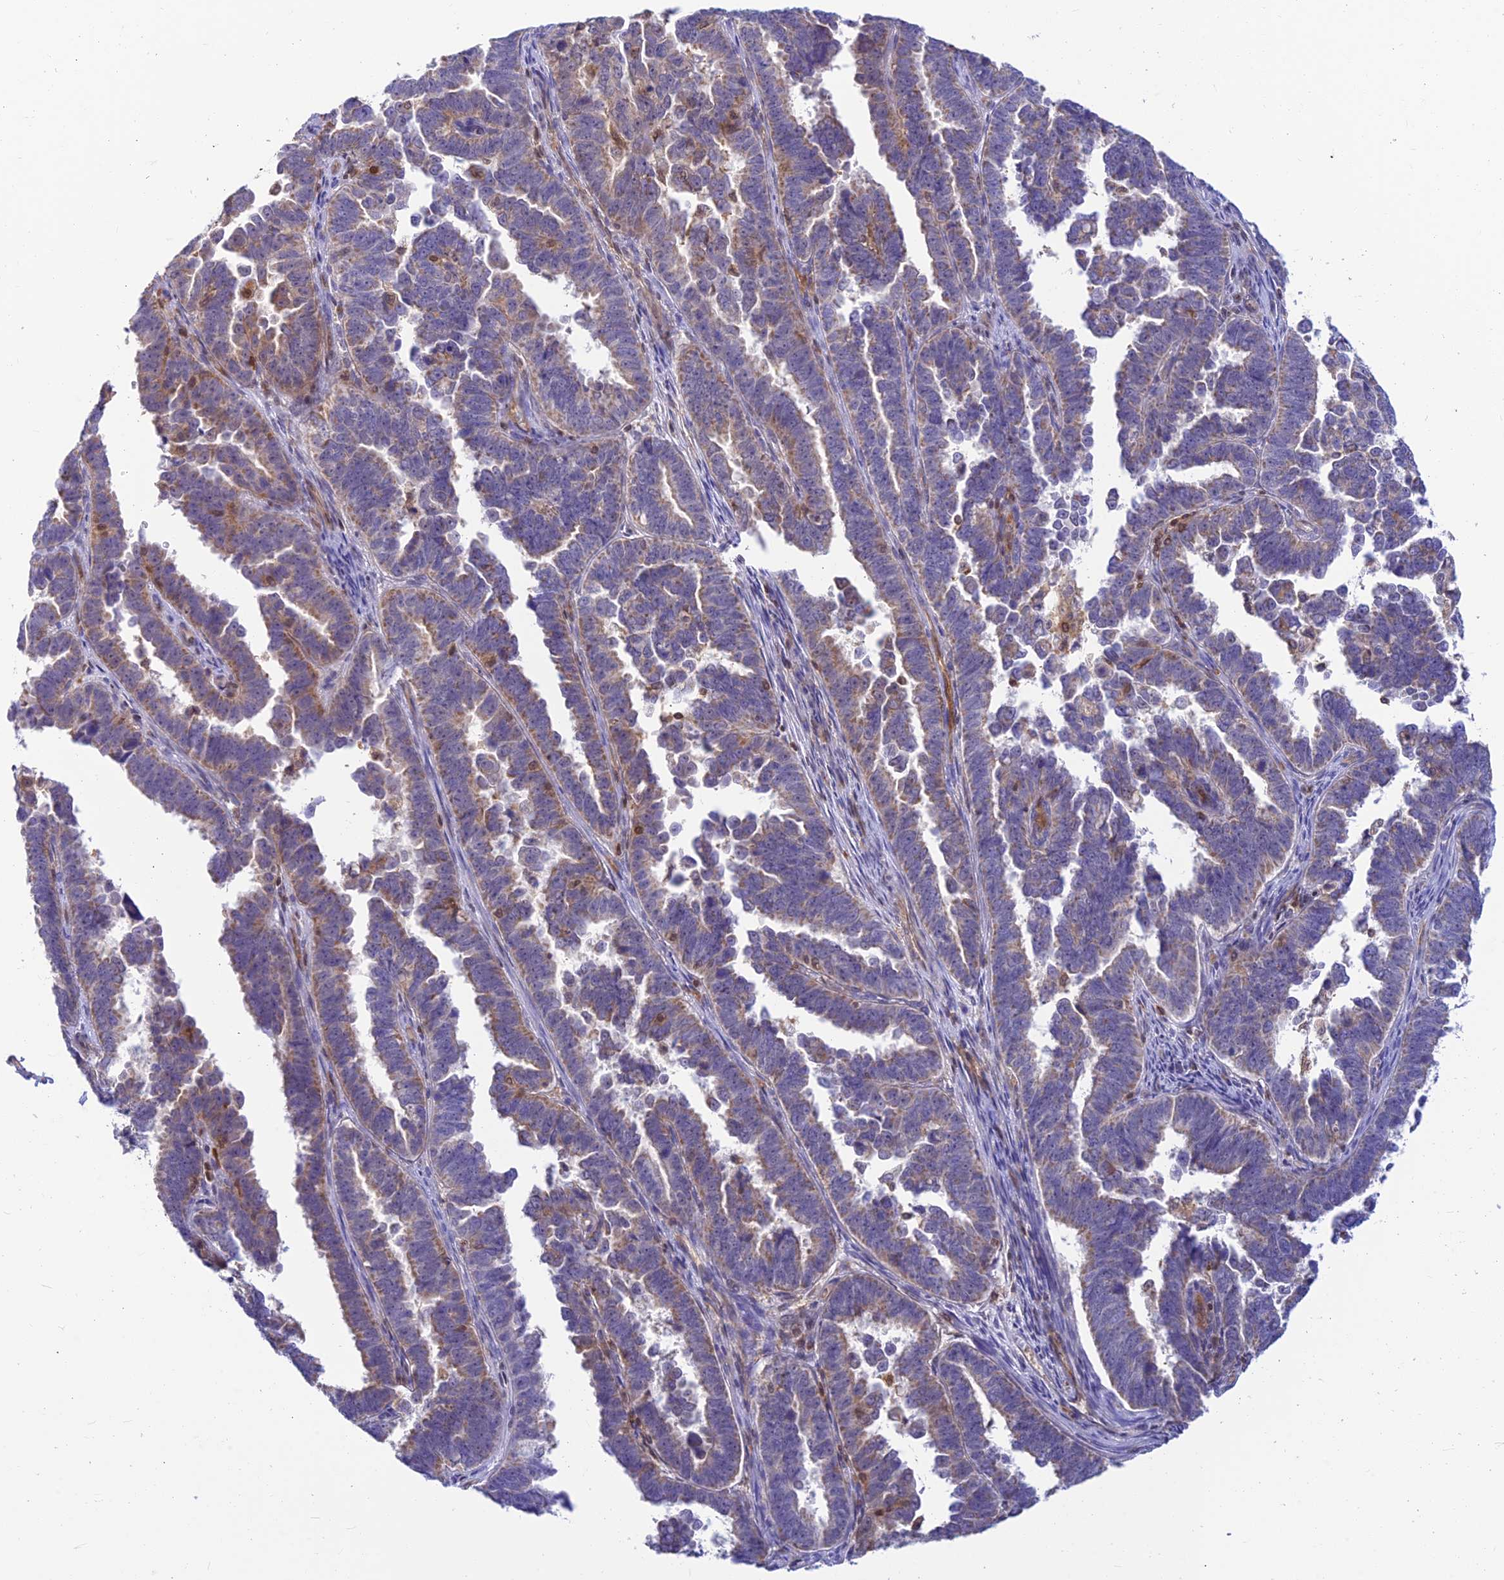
{"staining": {"intensity": "weak", "quantity": "25%-75%", "location": "cytoplasmic/membranous"}, "tissue": "endometrial cancer", "cell_type": "Tumor cells", "image_type": "cancer", "snomed": [{"axis": "morphology", "description": "Adenocarcinoma, NOS"}, {"axis": "topography", "description": "Endometrium"}], "caption": "Immunohistochemical staining of human endometrial adenocarcinoma exhibits low levels of weak cytoplasmic/membranous expression in approximately 25%-75% of tumor cells.", "gene": "LYSMD2", "patient": {"sex": "female", "age": 75}}